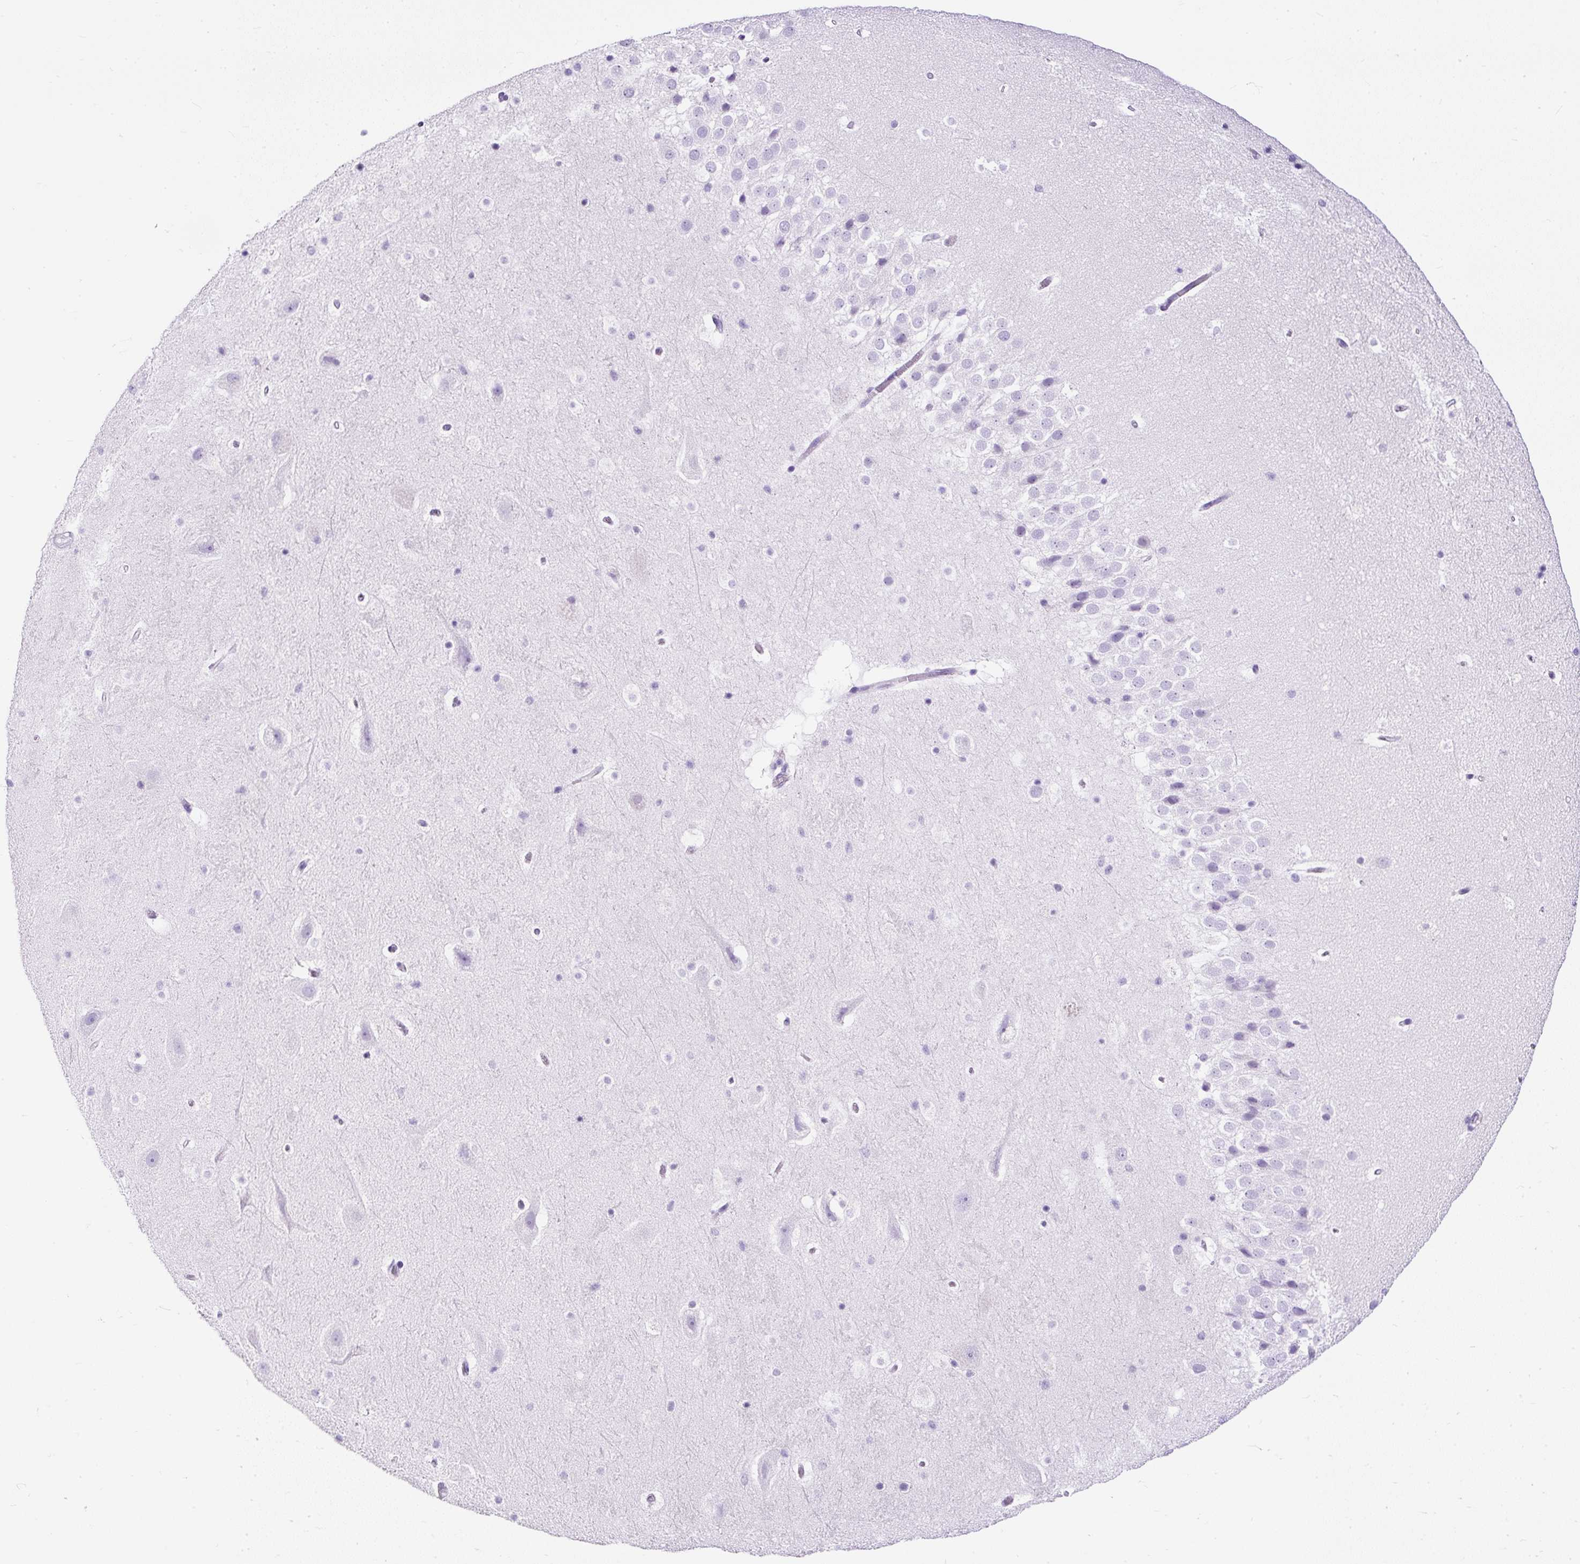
{"staining": {"intensity": "negative", "quantity": "none", "location": "none"}, "tissue": "hippocampus", "cell_type": "Glial cells", "image_type": "normal", "snomed": [{"axis": "morphology", "description": "Normal tissue, NOS"}, {"axis": "topography", "description": "Hippocampus"}], "caption": "The image displays no staining of glial cells in benign hippocampus.", "gene": "STOX2", "patient": {"sex": "male", "age": 37}}